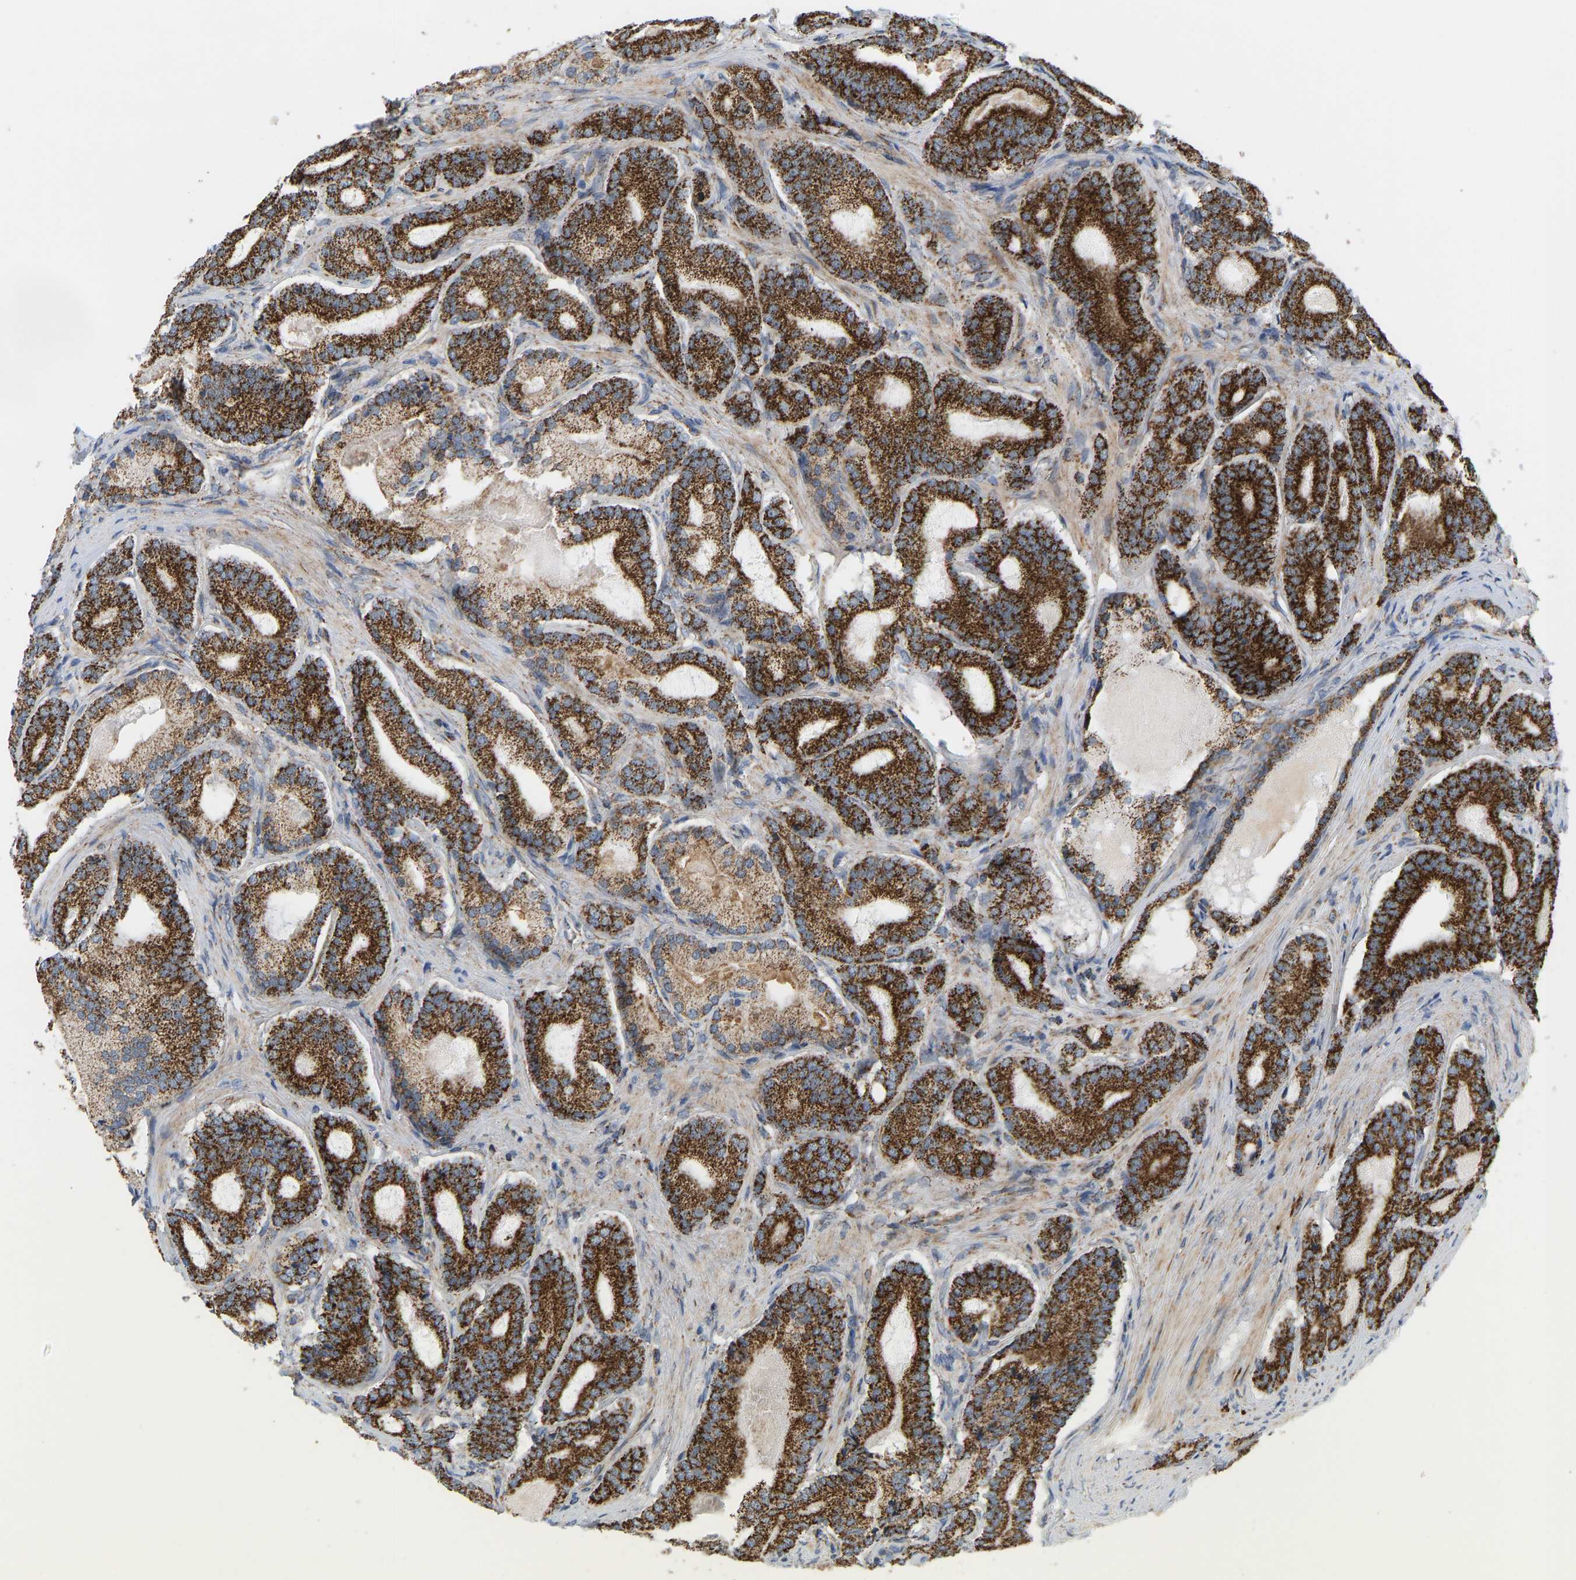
{"staining": {"intensity": "strong", "quantity": ">75%", "location": "cytoplasmic/membranous"}, "tissue": "prostate cancer", "cell_type": "Tumor cells", "image_type": "cancer", "snomed": [{"axis": "morphology", "description": "Adenocarcinoma, High grade"}, {"axis": "topography", "description": "Prostate"}], "caption": "Prostate cancer stained with a protein marker shows strong staining in tumor cells.", "gene": "GPSM2", "patient": {"sex": "male", "age": 60}}